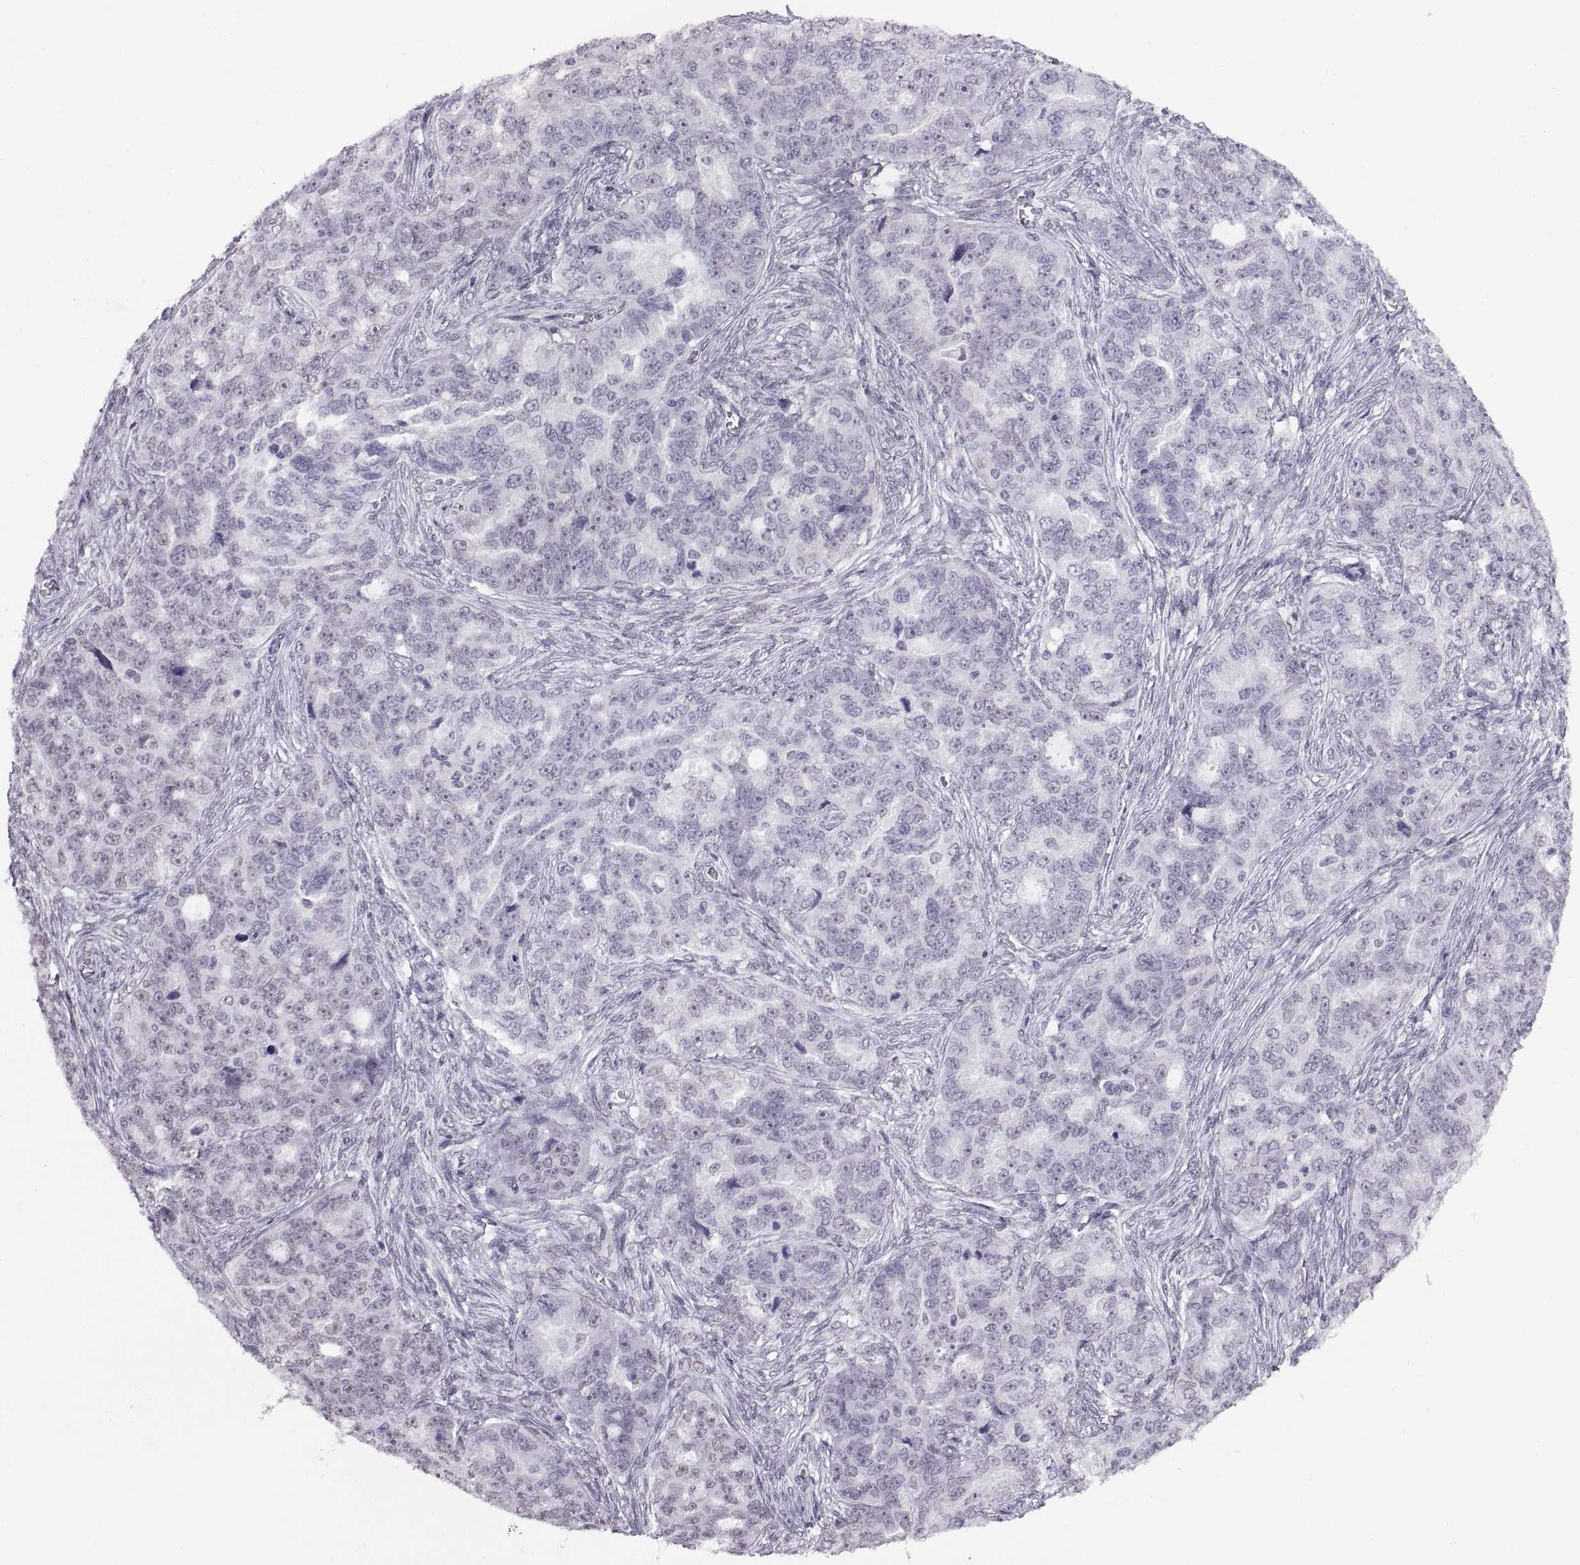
{"staining": {"intensity": "negative", "quantity": "none", "location": "none"}, "tissue": "ovarian cancer", "cell_type": "Tumor cells", "image_type": "cancer", "snomed": [{"axis": "morphology", "description": "Cystadenocarcinoma, serous, NOS"}, {"axis": "topography", "description": "Ovary"}], "caption": "Immunohistochemical staining of human ovarian cancer shows no significant expression in tumor cells.", "gene": "CARTPT", "patient": {"sex": "female", "age": 51}}